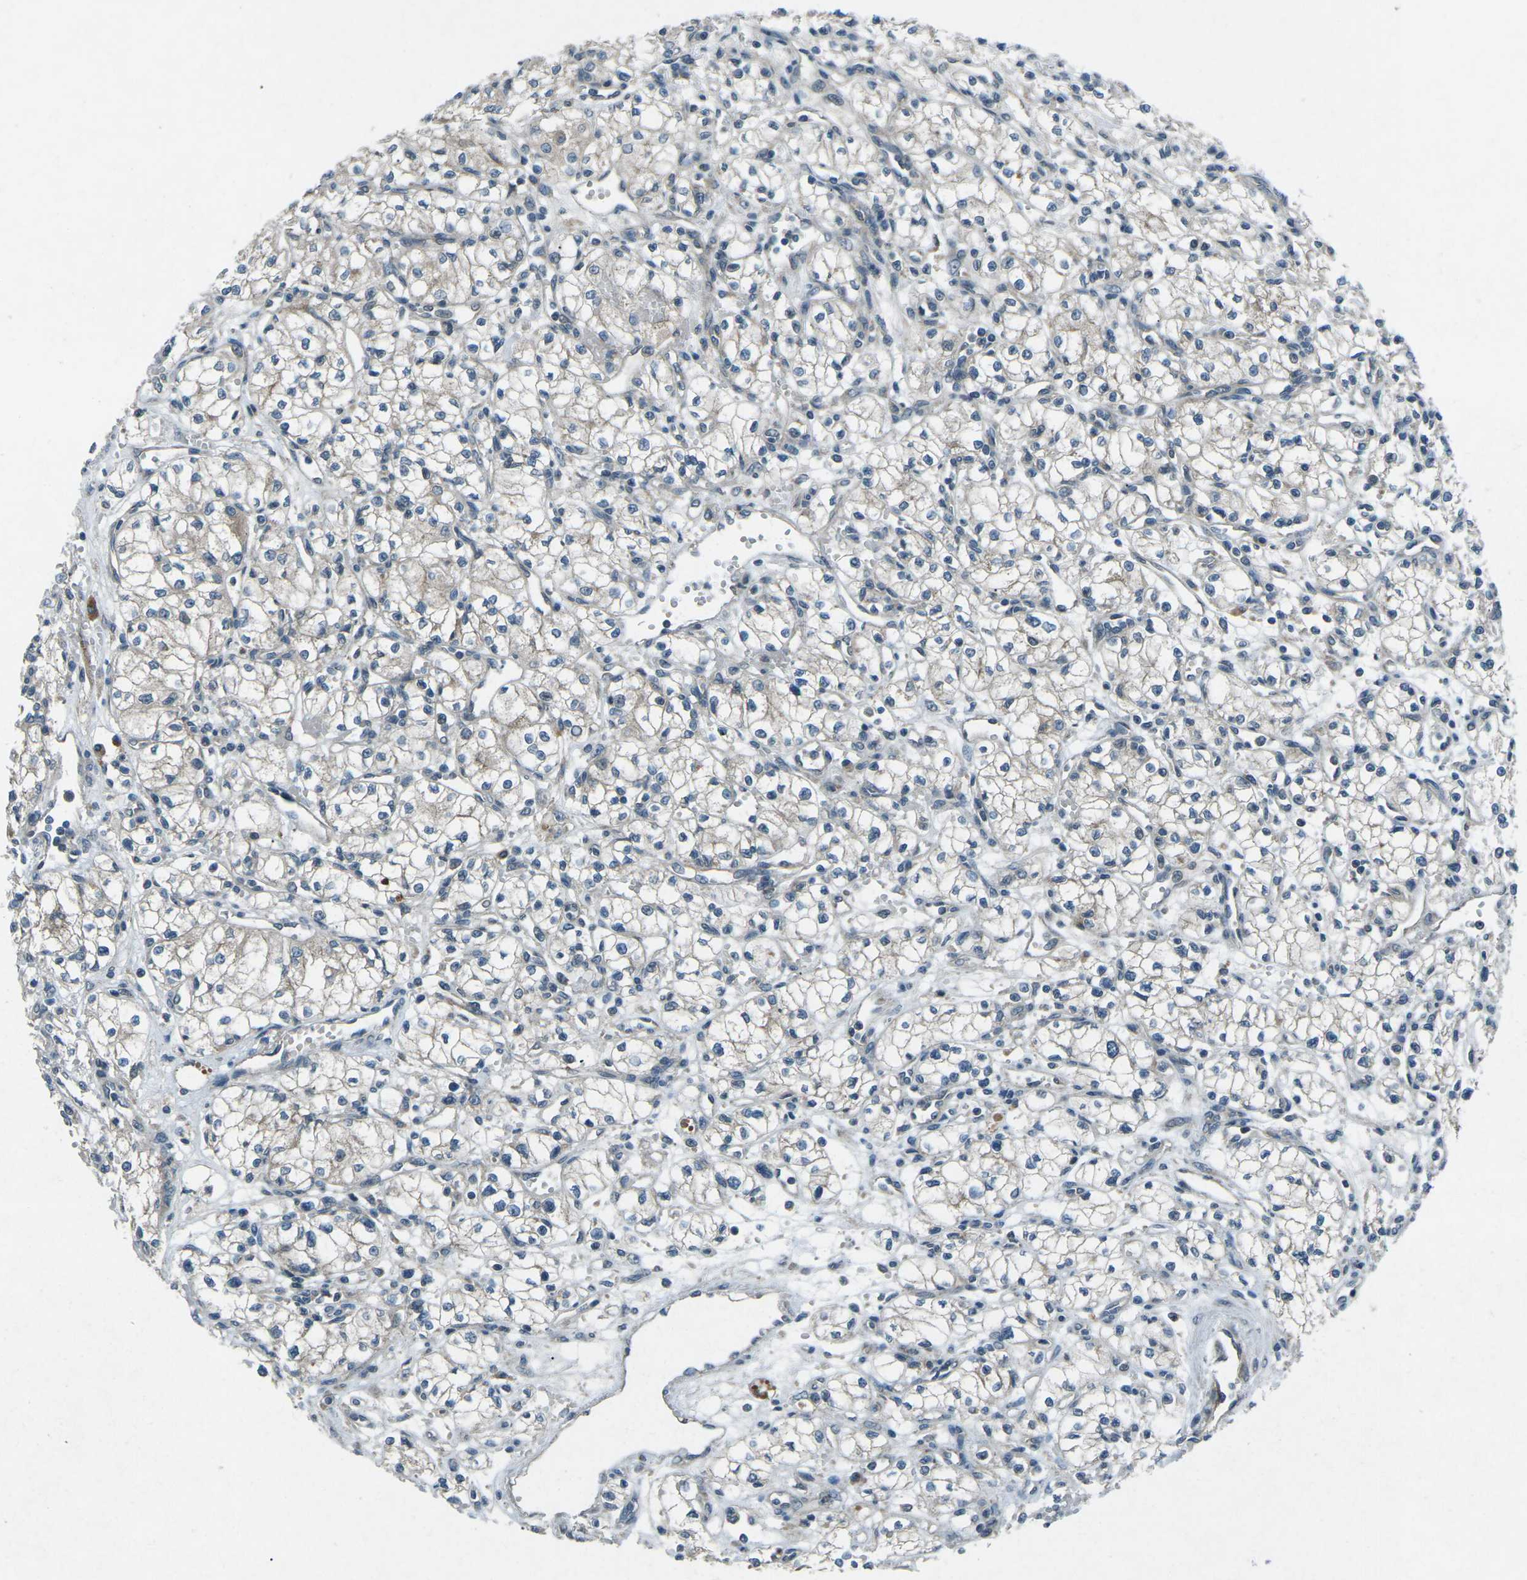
{"staining": {"intensity": "negative", "quantity": "none", "location": "none"}, "tissue": "renal cancer", "cell_type": "Tumor cells", "image_type": "cancer", "snomed": [{"axis": "morphology", "description": "Normal tissue, NOS"}, {"axis": "morphology", "description": "Adenocarcinoma, NOS"}, {"axis": "topography", "description": "Kidney"}], "caption": "Renal adenocarcinoma stained for a protein using immunohistochemistry (IHC) shows no expression tumor cells.", "gene": "CDK16", "patient": {"sex": "male", "age": 59}}